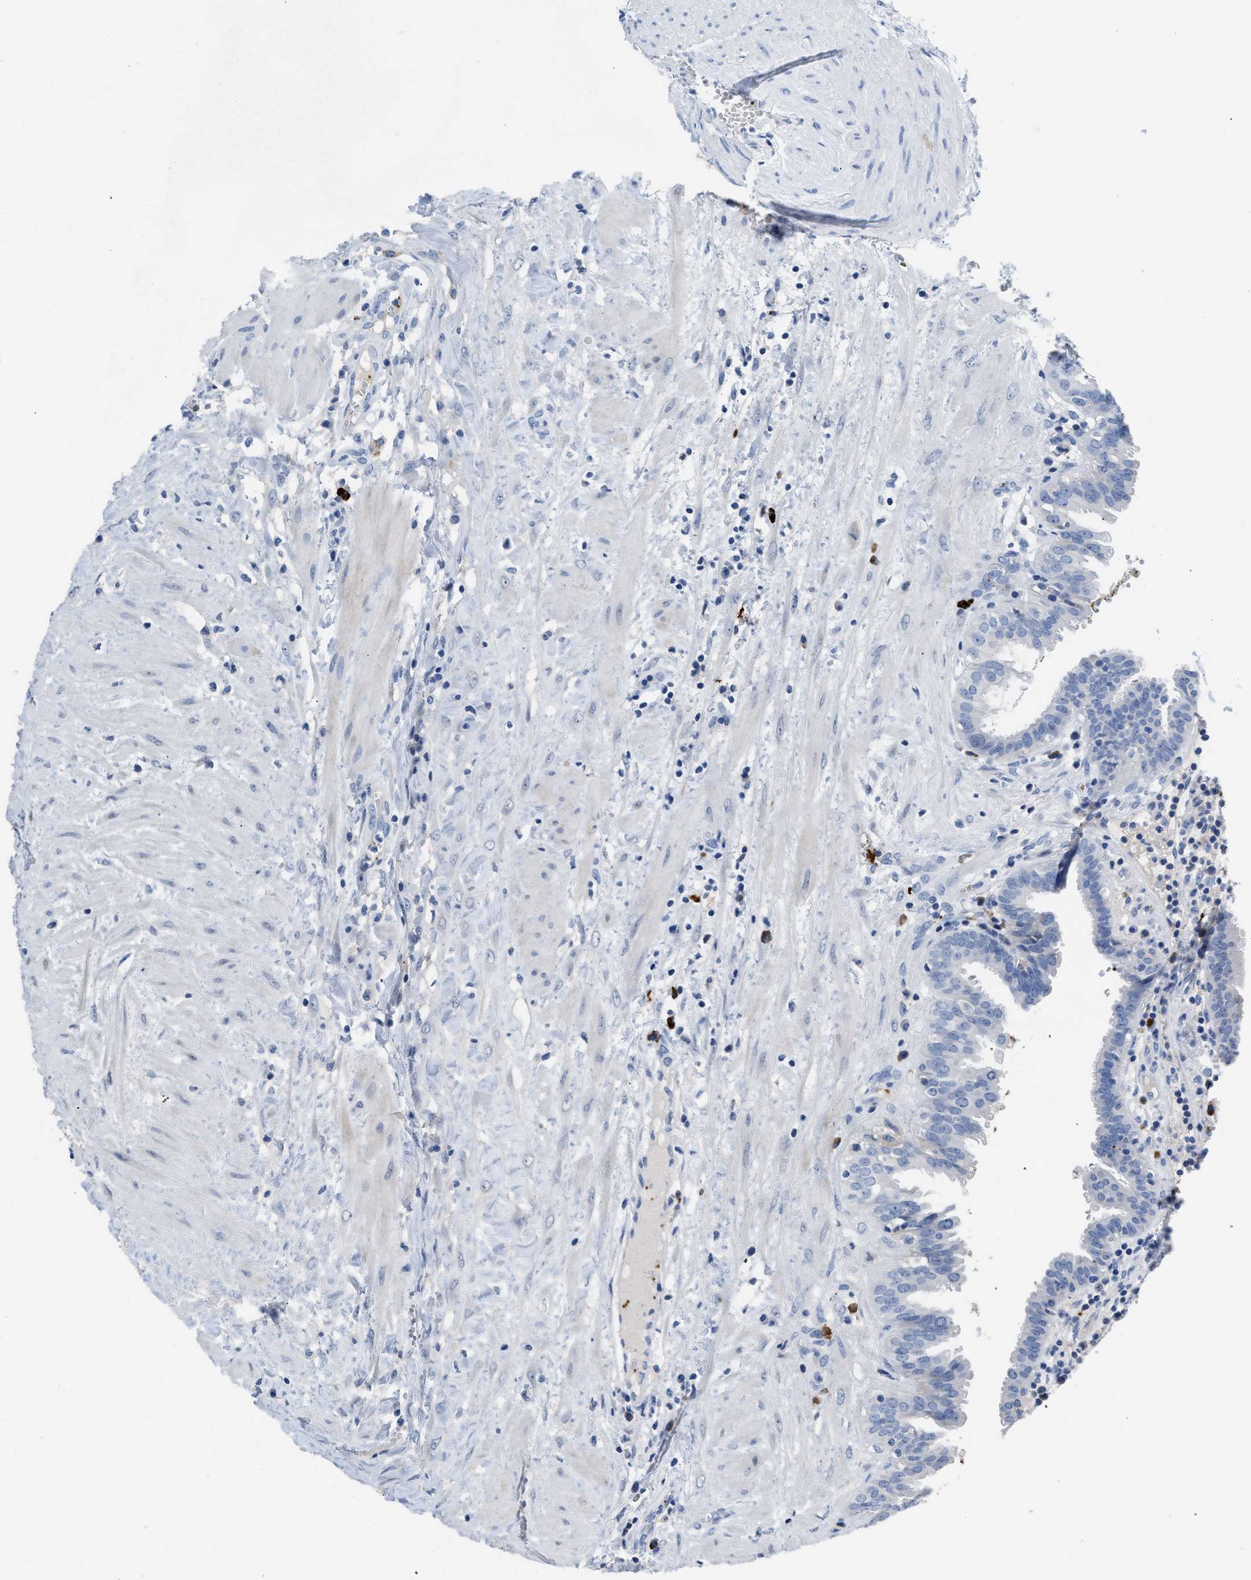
{"staining": {"intensity": "negative", "quantity": "none", "location": "none"}, "tissue": "fallopian tube", "cell_type": "Glandular cells", "image_type": "normal", "snomed": [{"axis": "morphology", "description": "Normal tissue, NOS"}, {"axis": "topography", "description": "Fallopian tube"}, {"axis": "topography", "description": "Placenta"}], "caption": "Immunohistochemistry histopathology image of benign human fallopian tube stained for a protein (brown), which demonstrates no expression in glandular cells.", "gene": "FGF18", "patient": {"sex": "female", "age": 32}}